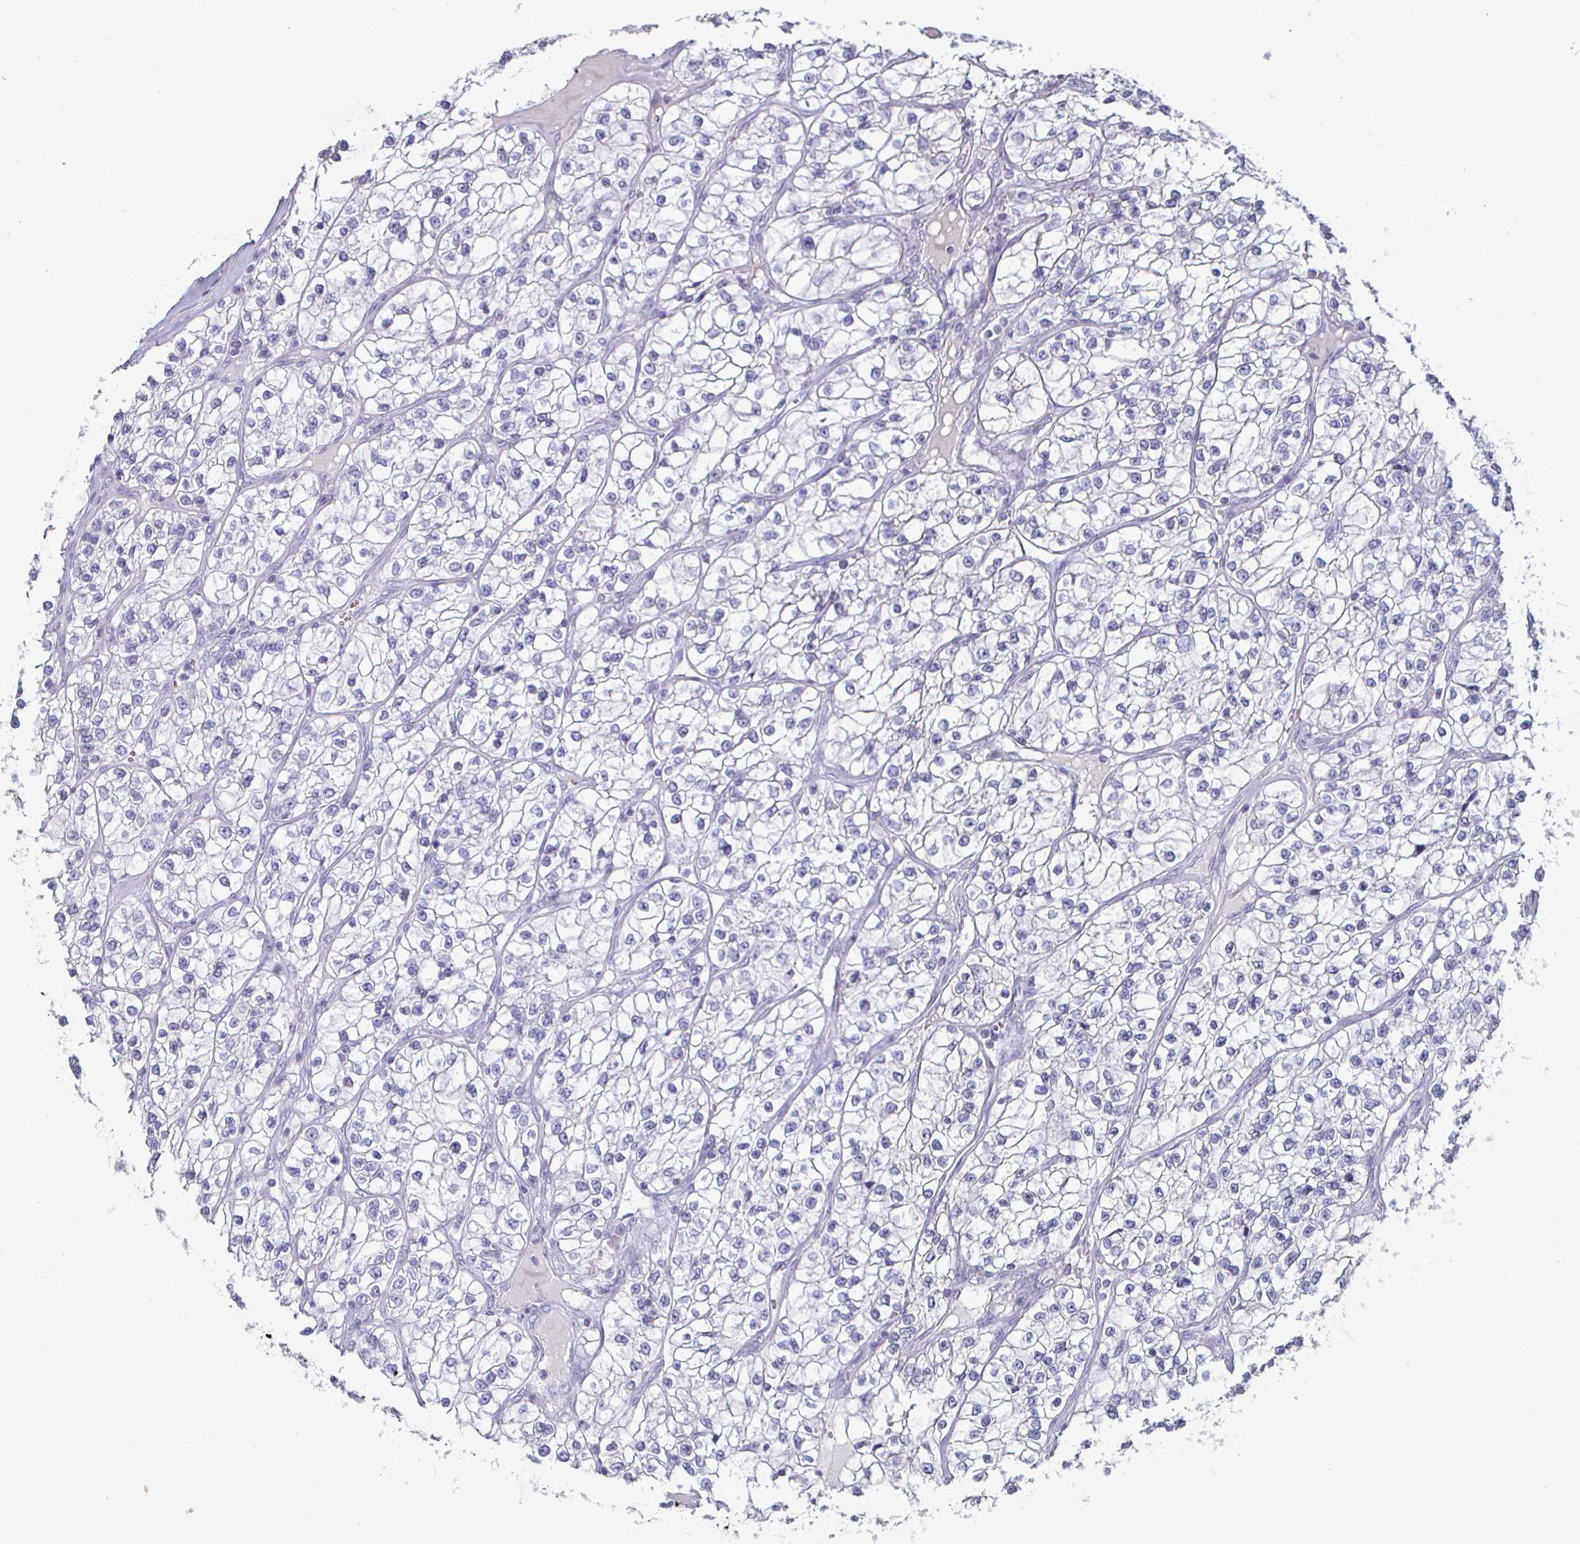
{"staining": {"intensity": "negative", "quantity": "none", "location": "none"}, "tissue": "renal cancer", "cell_type": "Tumor cells", "image_type": "cancer", "snomed": [{"axis": "morphology", "description": "Adenocarcinoma, NOS"}, {"axis": "topography", "description": "Kidney"}], "caption": "The photomicrograph exhibits no significant positivity in tumor cells of renal cancer (adenocarcinoma).", "gene": "ENPP1", "patient": {"sex": "female", "age": 57}}